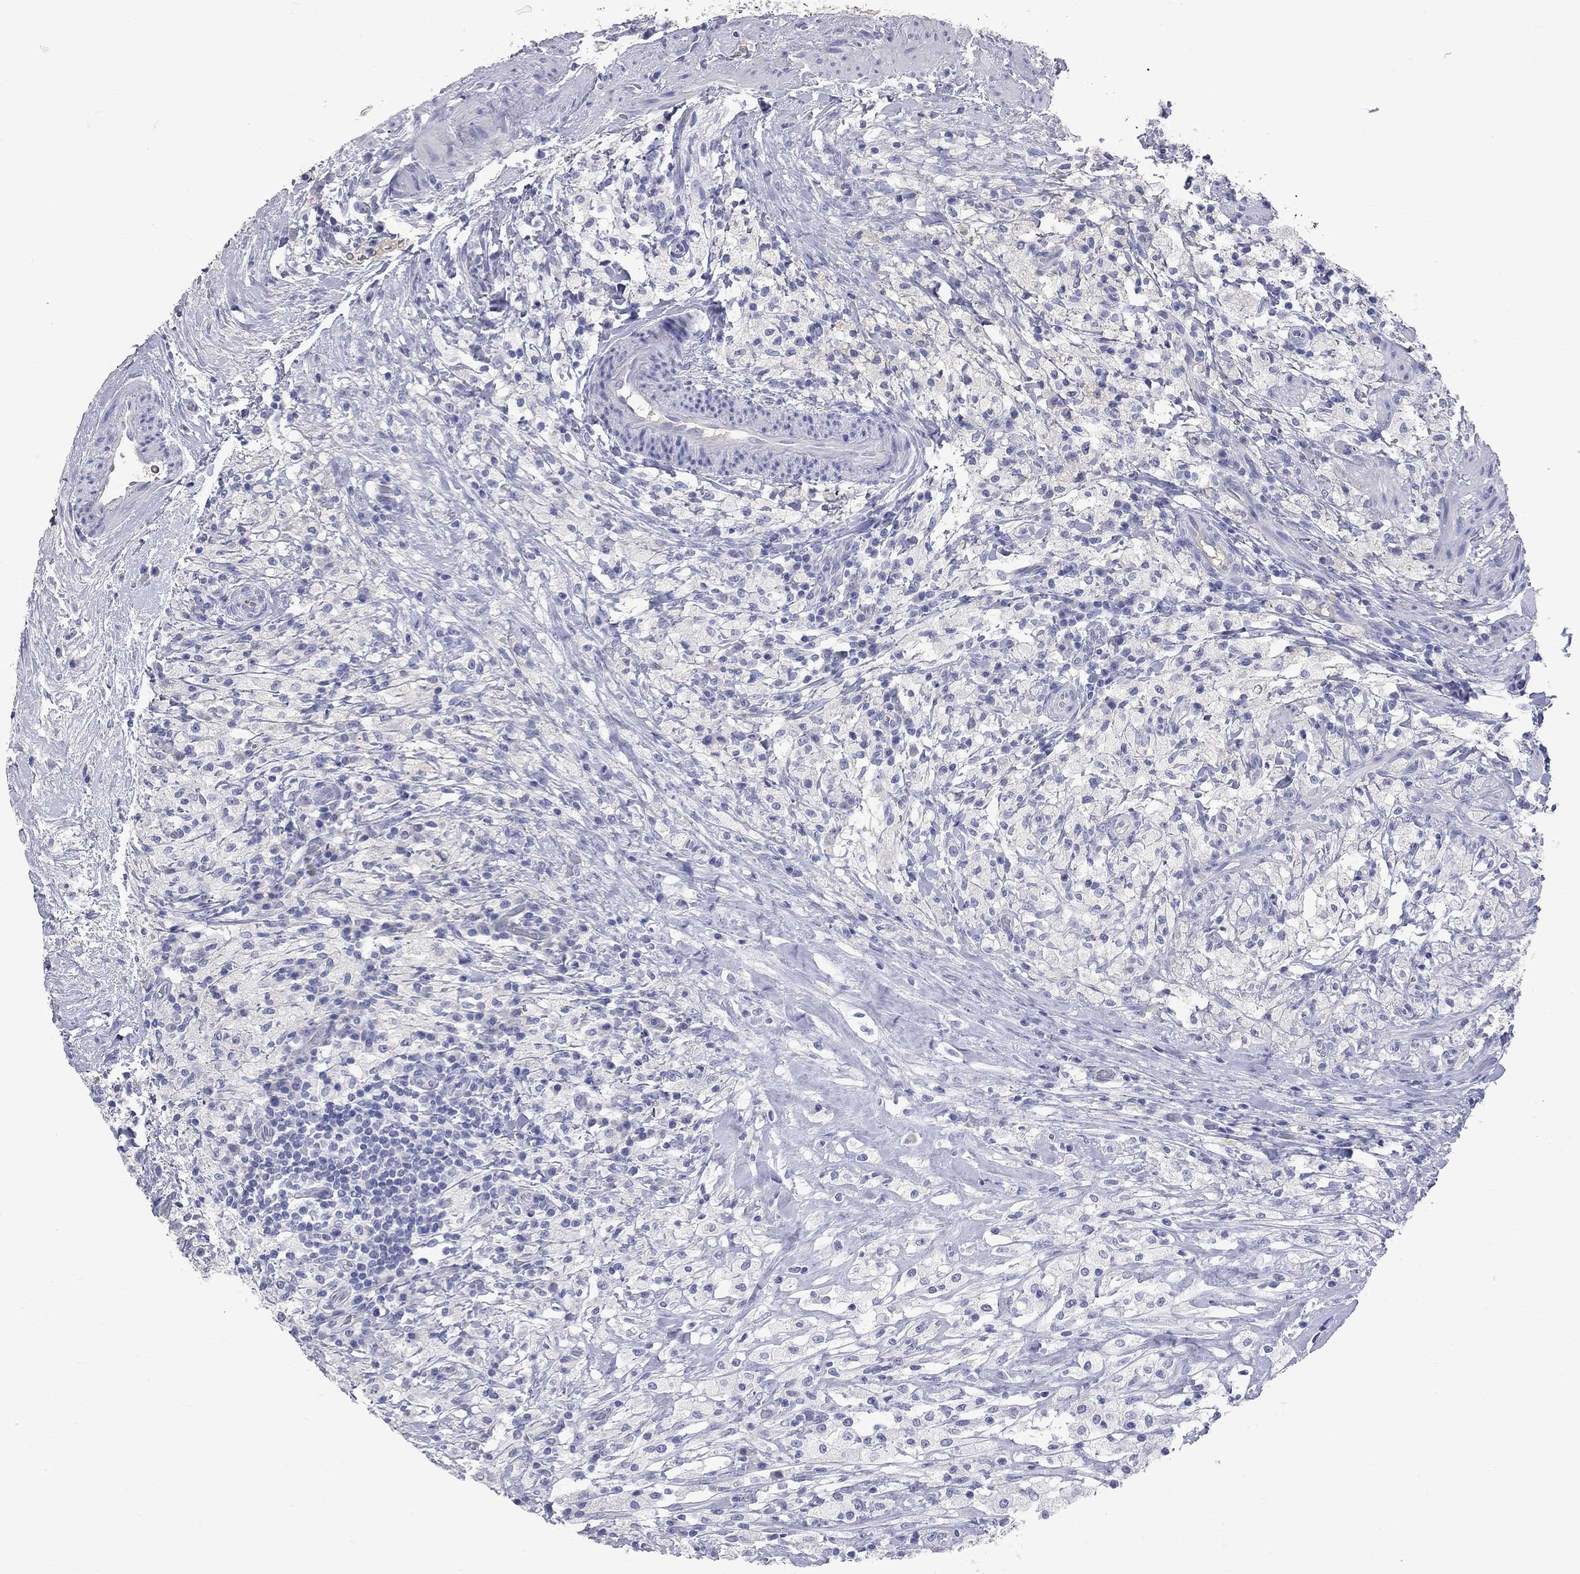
{"staining": {"intensity": "negative", "quantity": "none", "location": "none"}, "tissue": "testis cancer", "cell_type": "Tumor cells", "image_type": "cancer", "snomed": [{"axis": "morphology", "description": "Necrosis, NOS"}, {"axis": "morphology", "description": "Carcinoma, Embryonal, NOS"}, {"axis": "topography", "description": "Testis"}], "caption": "Immunohistochemistry (IHC) of human testis cancer (embryonal carcinoma) exhibits no staining in tumor cells. (Immunohistochemistry (IHC), brightfield microscopy, high magnification).", "gene": "KCND2", "patient": {"sex": "male", "age": 19}}